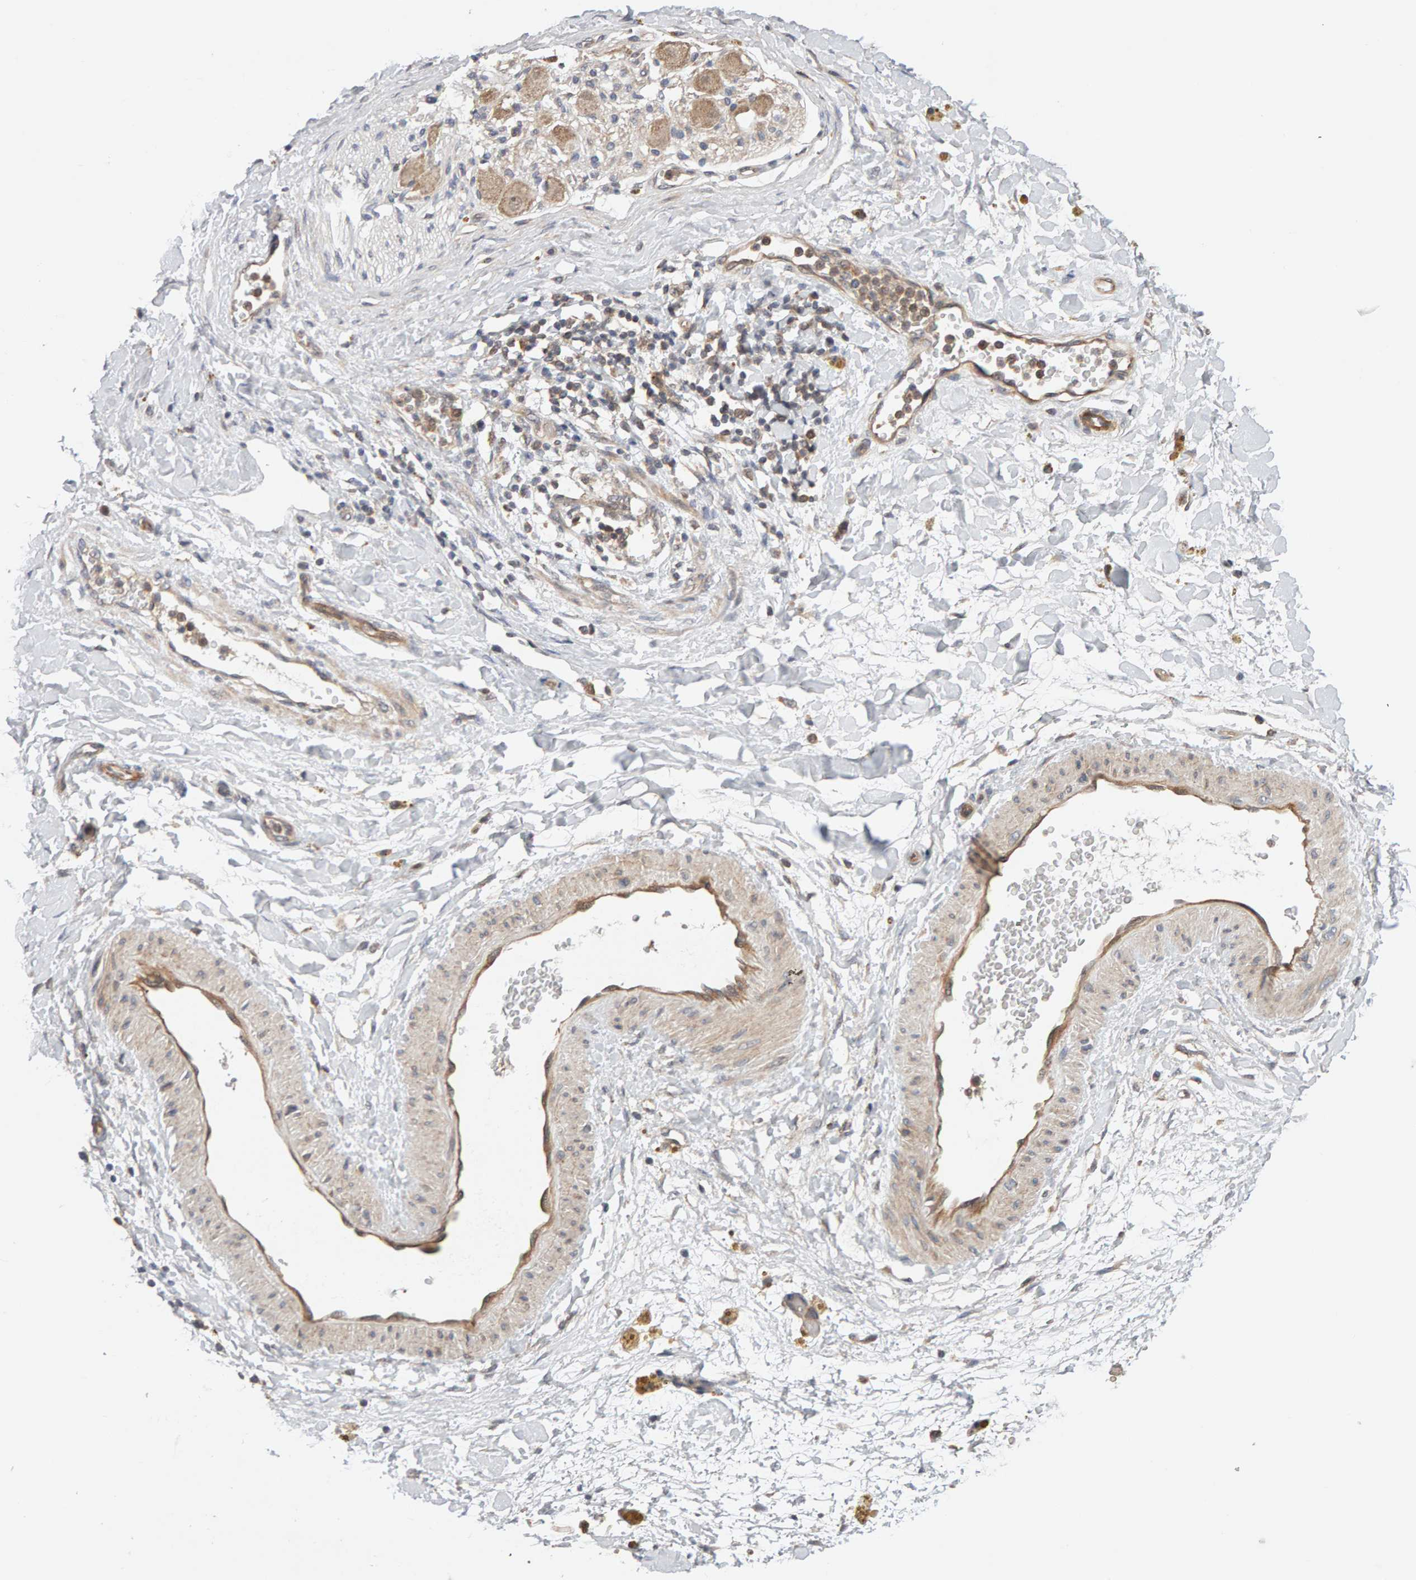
{"staining": {"intensity": "weak", "quantity": "<25%", "location": "cytoplasmic/membranous"}, "tissue": "adipose tissue", "cell_type": "Adipocytes", "image_type": "normal", "snomed": [{"axis": "morphology", "description": "Normal tissue, NOS"}, {"axis": "topography", "description": "Kidney"}, {"axis": "topography", "description": "Peripheral nerve tissue"}], "caption": "Immunohistochemistry (IHC) micrograph of benign human adipose tissue stained for a protein (brown), which exhibits no expression in adipocytes.", "gene": "DNAJC7", "patient": {"sex": "male", "age": 7}}